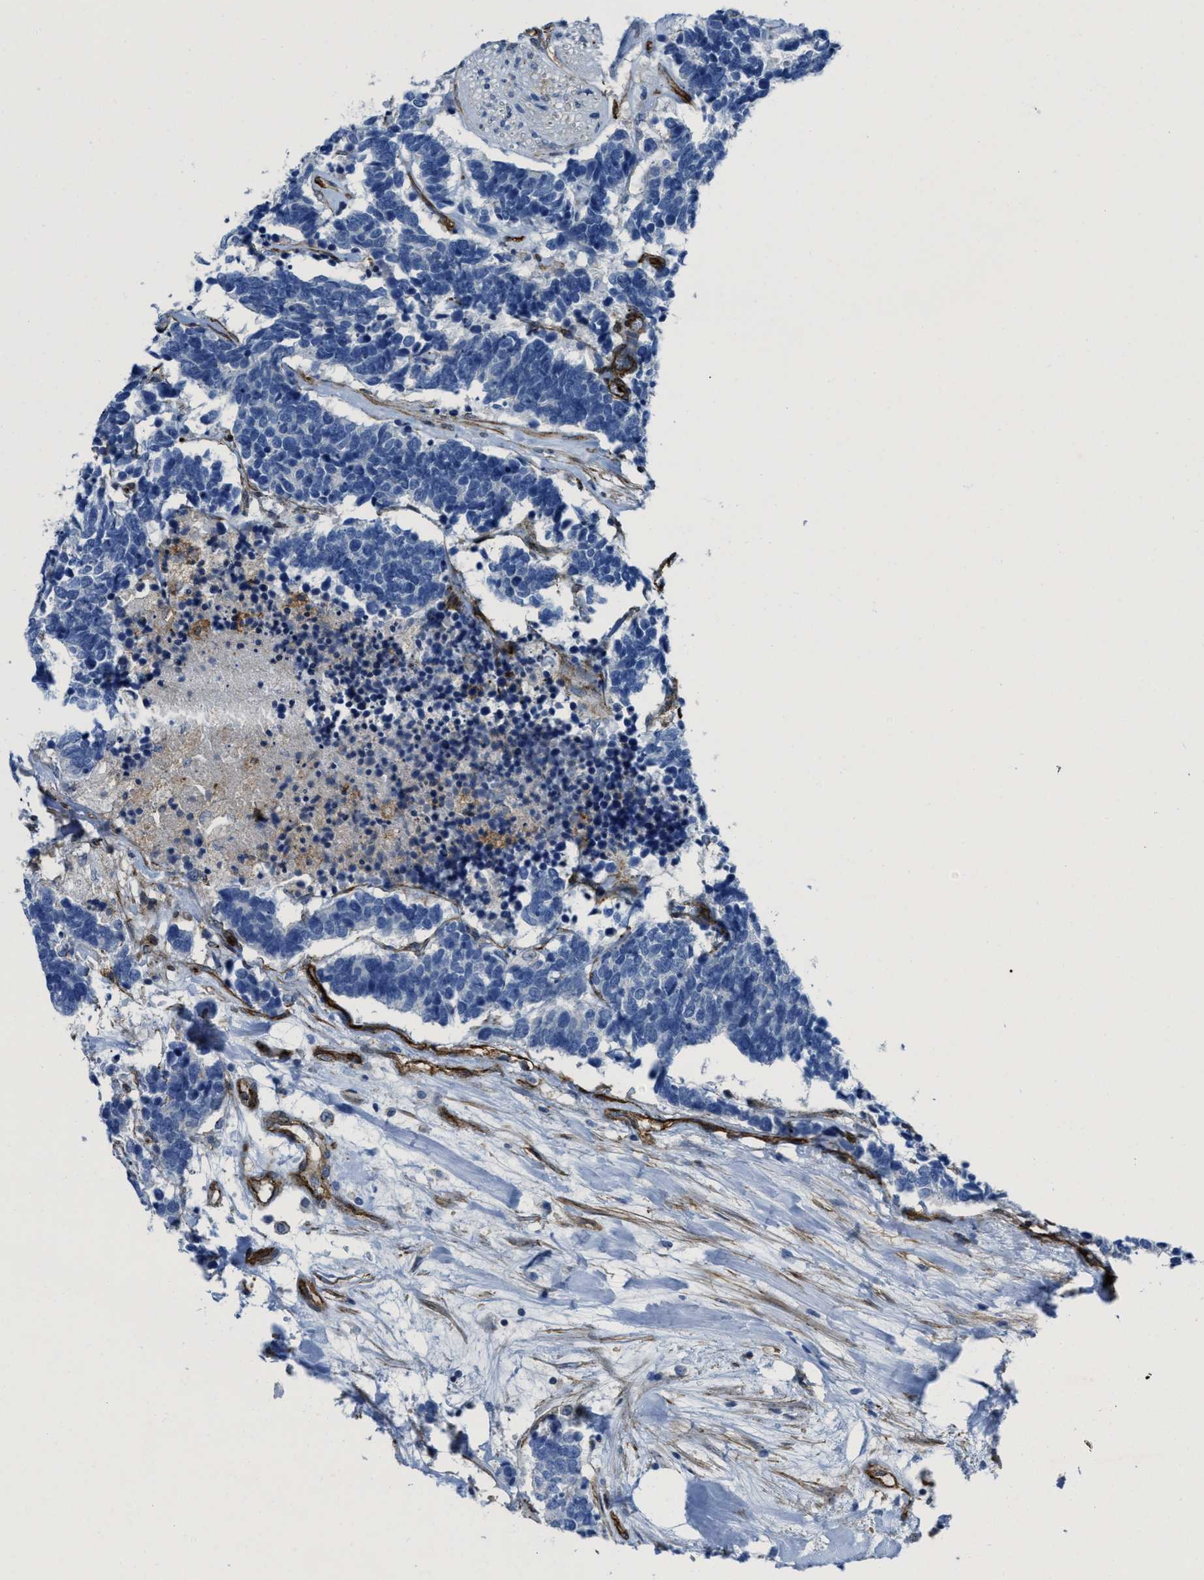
{"staining": {"intensity": "negative", "quantity": "none", "location": "none"}, "tissue": "carcinoid", "cell_type": "Tumor cells", "image_type": "cancer", "snomed": [{"axis": "morphology", "description": "Carcinoma, NOS"}, {"axis": "morphology", "description": "Carcinoid, malignant, NOS"}, {"axis": "topography", "description": "Urinary bladder"}], "caption": "Immunohistochemical staining of human carcinoid shows no significant expression in tumor cells.", "gene": "NAB1", "patient": {"sex": "male", "age": 57}}